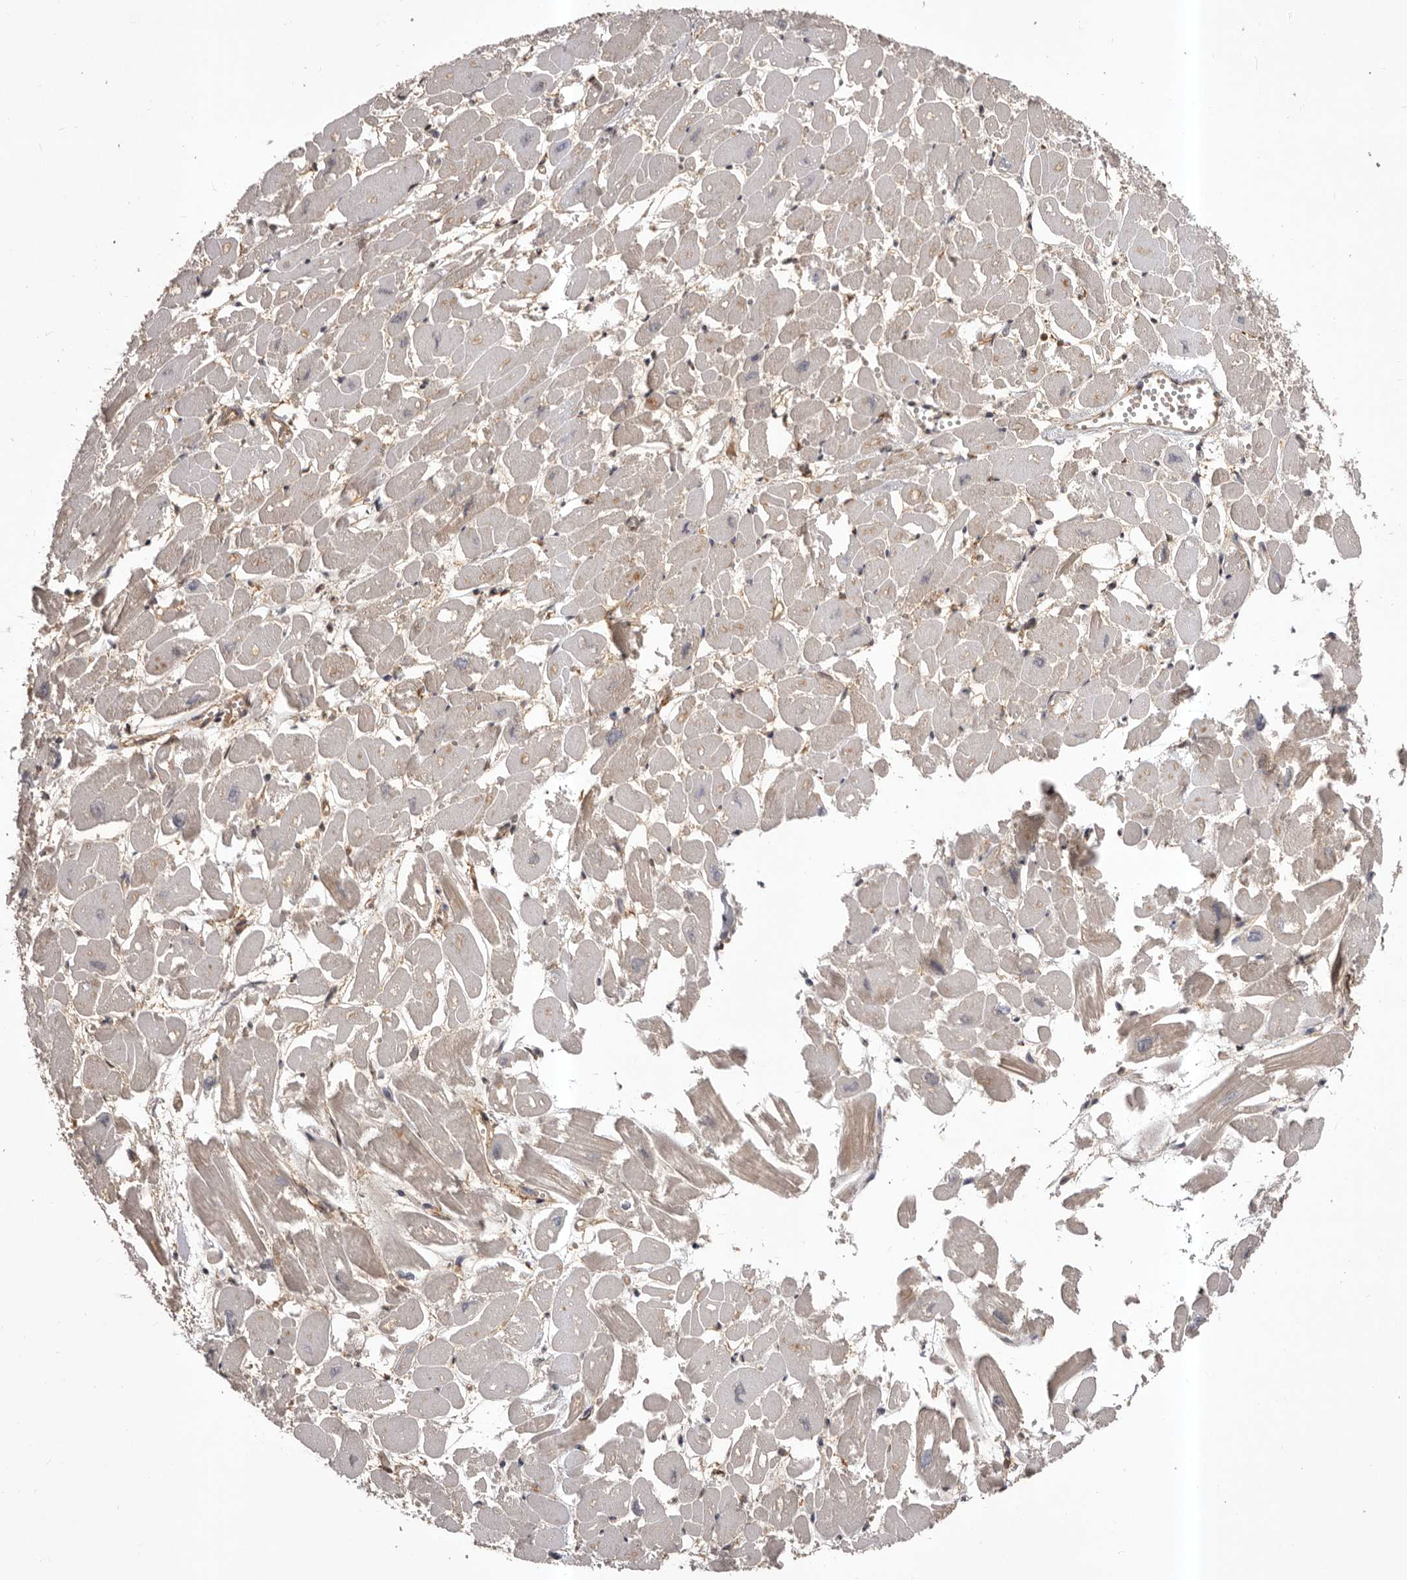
{"staining": {"intensity": "moderate", "quantity": "25%-75%", "location": "cytoplasmic/membranous"}, "tissue": "heart muscle", "cell_type": "Cardiomyocytes", "image_type": "normal", "snomed": [{"axis": "morphology", "description": "Normal tissue, NOS"}, {"axis": "topography", "description": "Heart"}], "caption": "Immunohistochemistry (IHC) photomicrograph of normal heart muscle: human heart muscle stained using IHC demonstrates medium levels of moderate protein expression localized specifically in the cytoplasmic/membranous of cardiomyocytes, appearing as a cytoplasmic/membranous brown color.", "gene": "GLIPR2", "patient": {"sex": "male", "age": 54}}